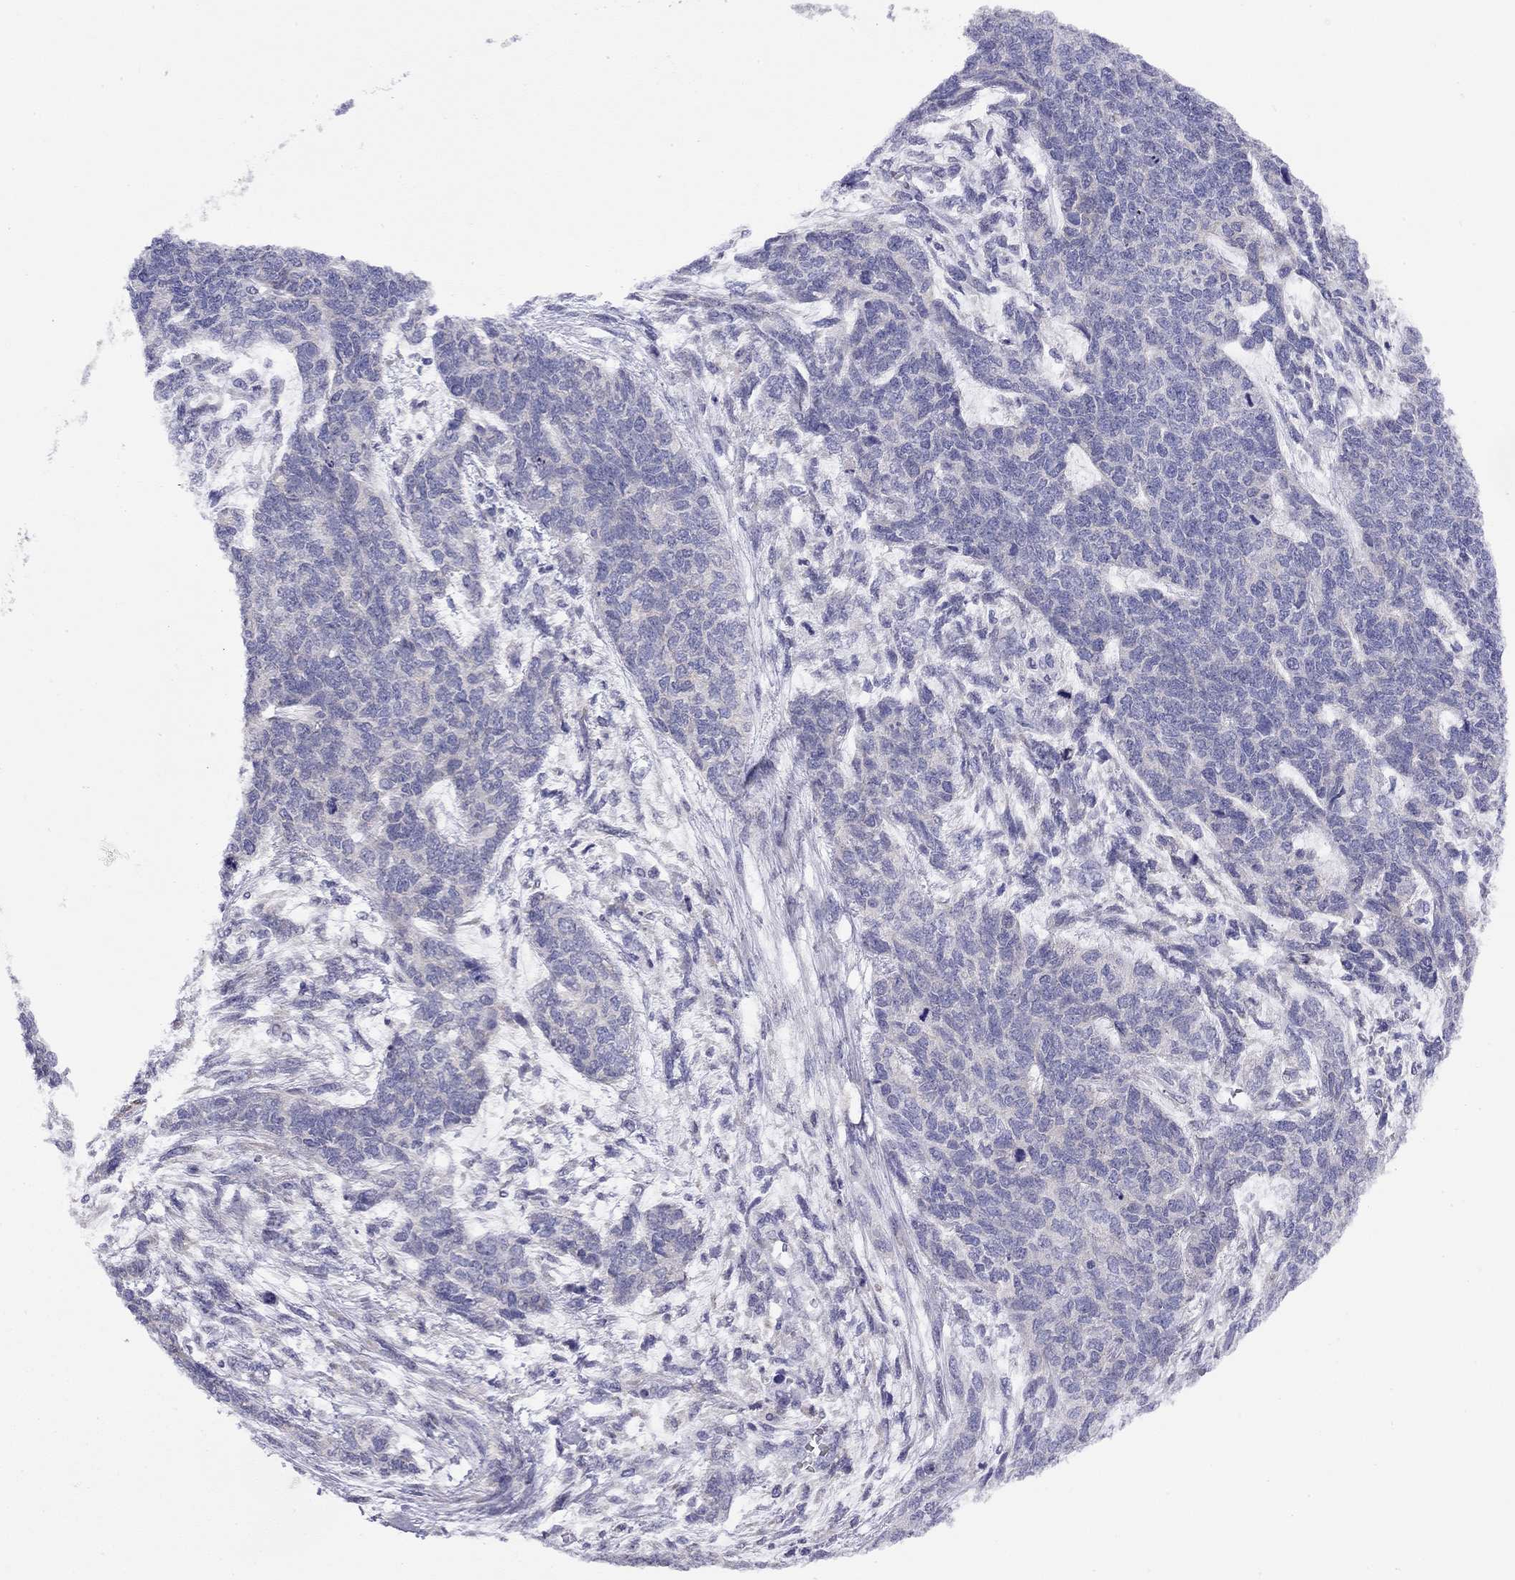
{"staining": {"intensity": "negative", "quantity": "none", "location": "none"}, "tissue": "cervical cancer", "cell_type": "Tumor cells", "image_type": "cancer", "snomed": [{"axis": "morphology", "description": "Squamous cell carcinoma, NOS"}, {"axis": "topography", "description": "Cervix"}], "caption": "This micrograph is of cervical cancer (squamous cell carcinoma) stained with immunohistochemistry to label a protein in brown with the nuclei are counter-stained blue. There is no positivity in tumor cells. (Brightfield microscopy of DAB IHC at high magnification).", "gene": "CPNE4", "patient": {"sex": "female", "age": 63}}